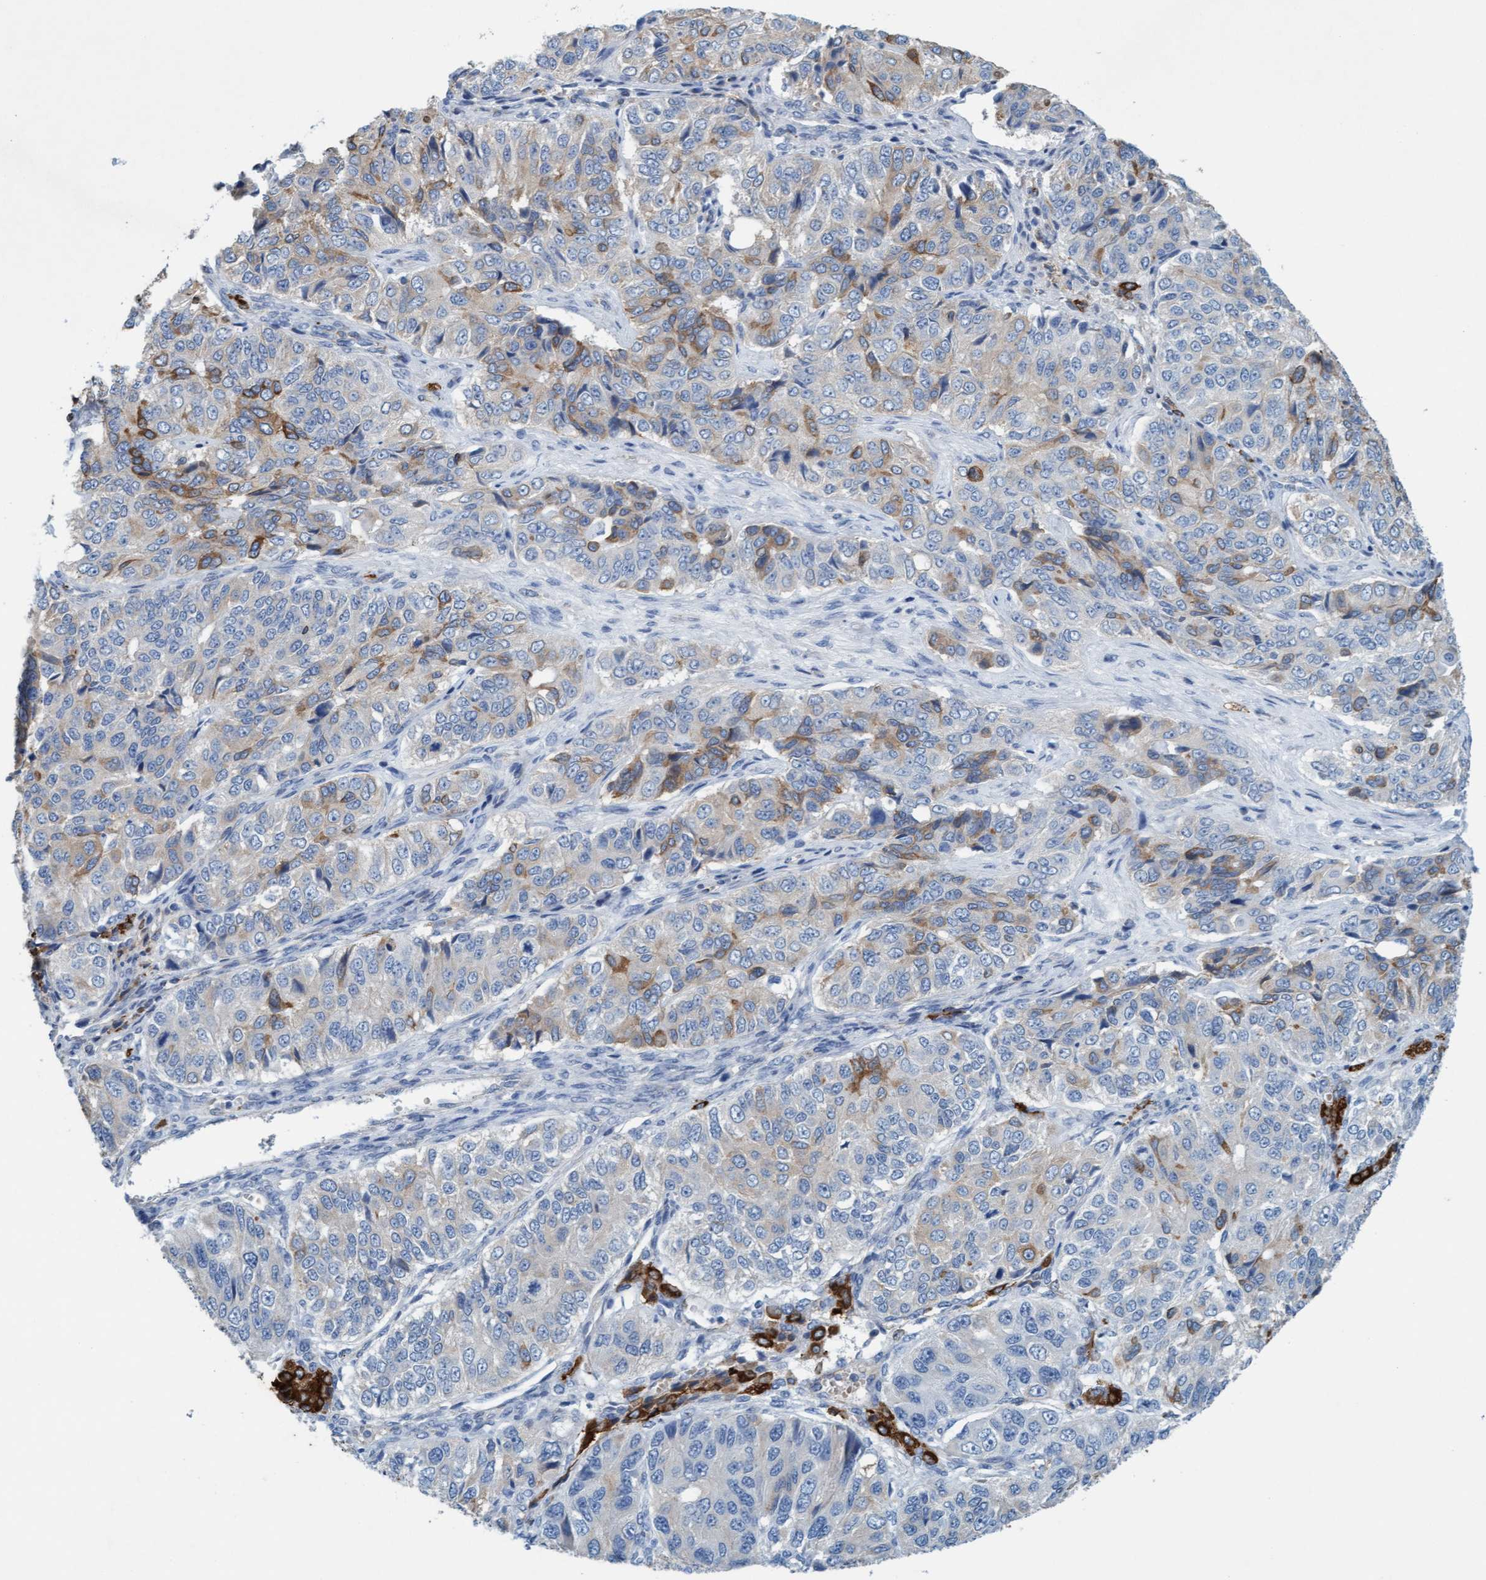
{"staining": {"intensity": "moderate", "quantity": "25%-75%", "location": "cytoplasmic/membranous"}, "tissue": "ovarian cancer", "cell_type": "Tumor cells", "image_type": "cancer", "snomed": [{"axis": "morphology", "description": "Carcinoma, endometroid"}, {"axis": "topography", "description": "Ovary"}], "caption": "DAB immunohistochemical staining of human ovarian cancer (endometroid carcinoma) reveals moderate cytoplasmic/membranous protein positivity in about 25%-75% of tumor cells. (Brightfield microscopy of DAB IHC at high magnification).", "gene": "SIGIRR", "patient": {"sex": "female", "age": 51}}